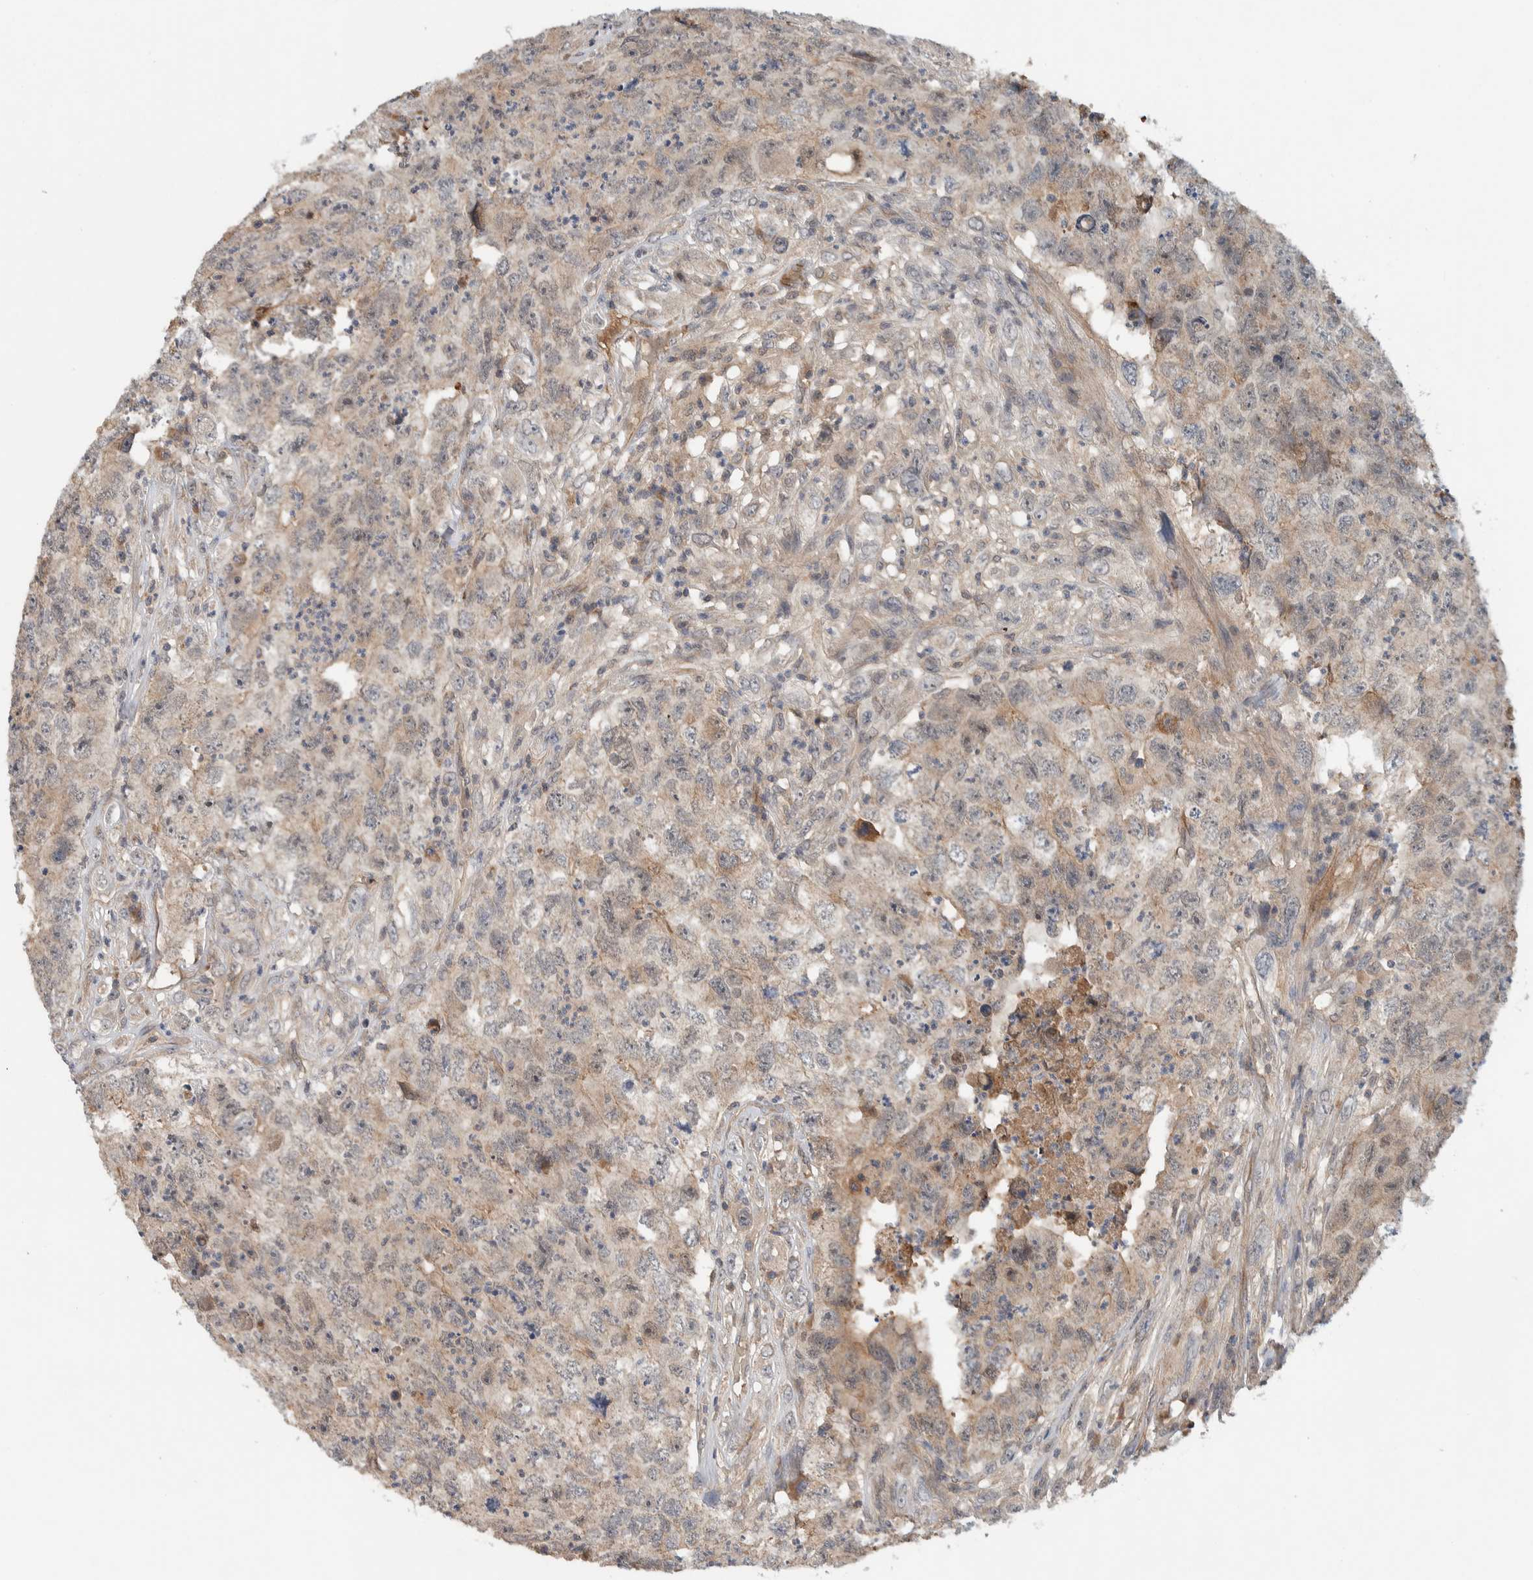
{"staining": {"intensity": "weak", "quantity": ">75%", "location": "cytoplasmic/membranous"}, "tissue": "testis cancer", "cell_type": "Tumor cells", "image_type": "cancer", "snomed": [{"axis": "morphology", "description": "Carcinoma, Embryonal, NOS"}, {"axis": "topography", "description": "Testis"}], "caption": "High-power microscopy captured an immunohistochemistry image of testis embryonal carcinoma, revealing weak cytoplasmic/membranous staining in about >75% of tumor cells.", "gene": "ARMC7", "patient": {"sex": "male", "age": 32}}